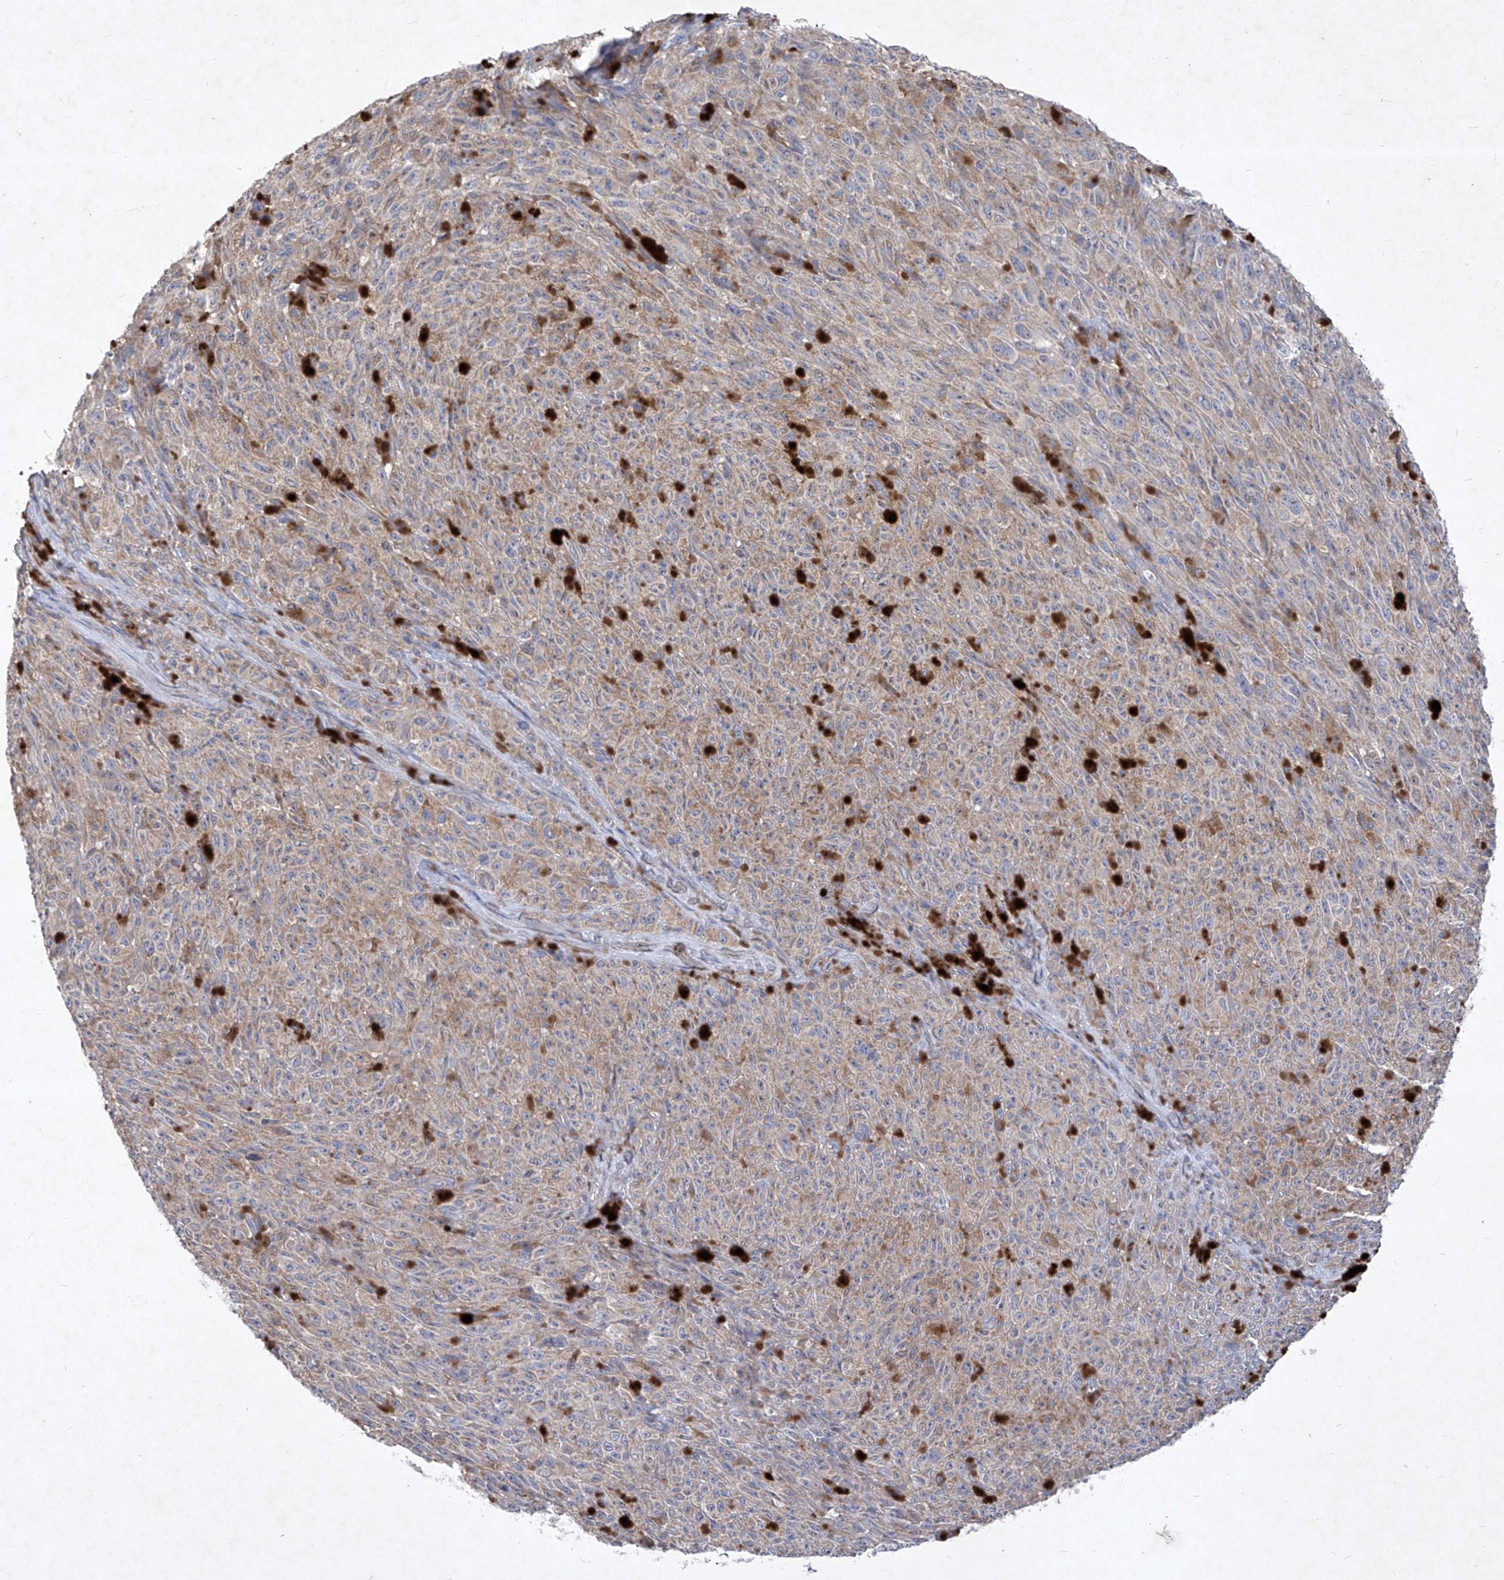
{"staining": {"intensity": "negative", "quantity": "none", "location": "none"}, "tissue": "melanoma", "cell_type": "Tumor cells", "image_type": "cancer", "snomed": [{"axis": "morphology", "description": "Malignant melanoma, NOS"}, {"axis": "topography", "description": "Skin"}], "caption": "The histopathology image reveals no staining of tumor cells in melanoma. Brightfield microscopy of immunohistochemistry stained with DAB (brown) and hematoxylin (blue), captured at high magnification.", "gene": "COQ3", "patient": {"sex": "female", "age": 82}}